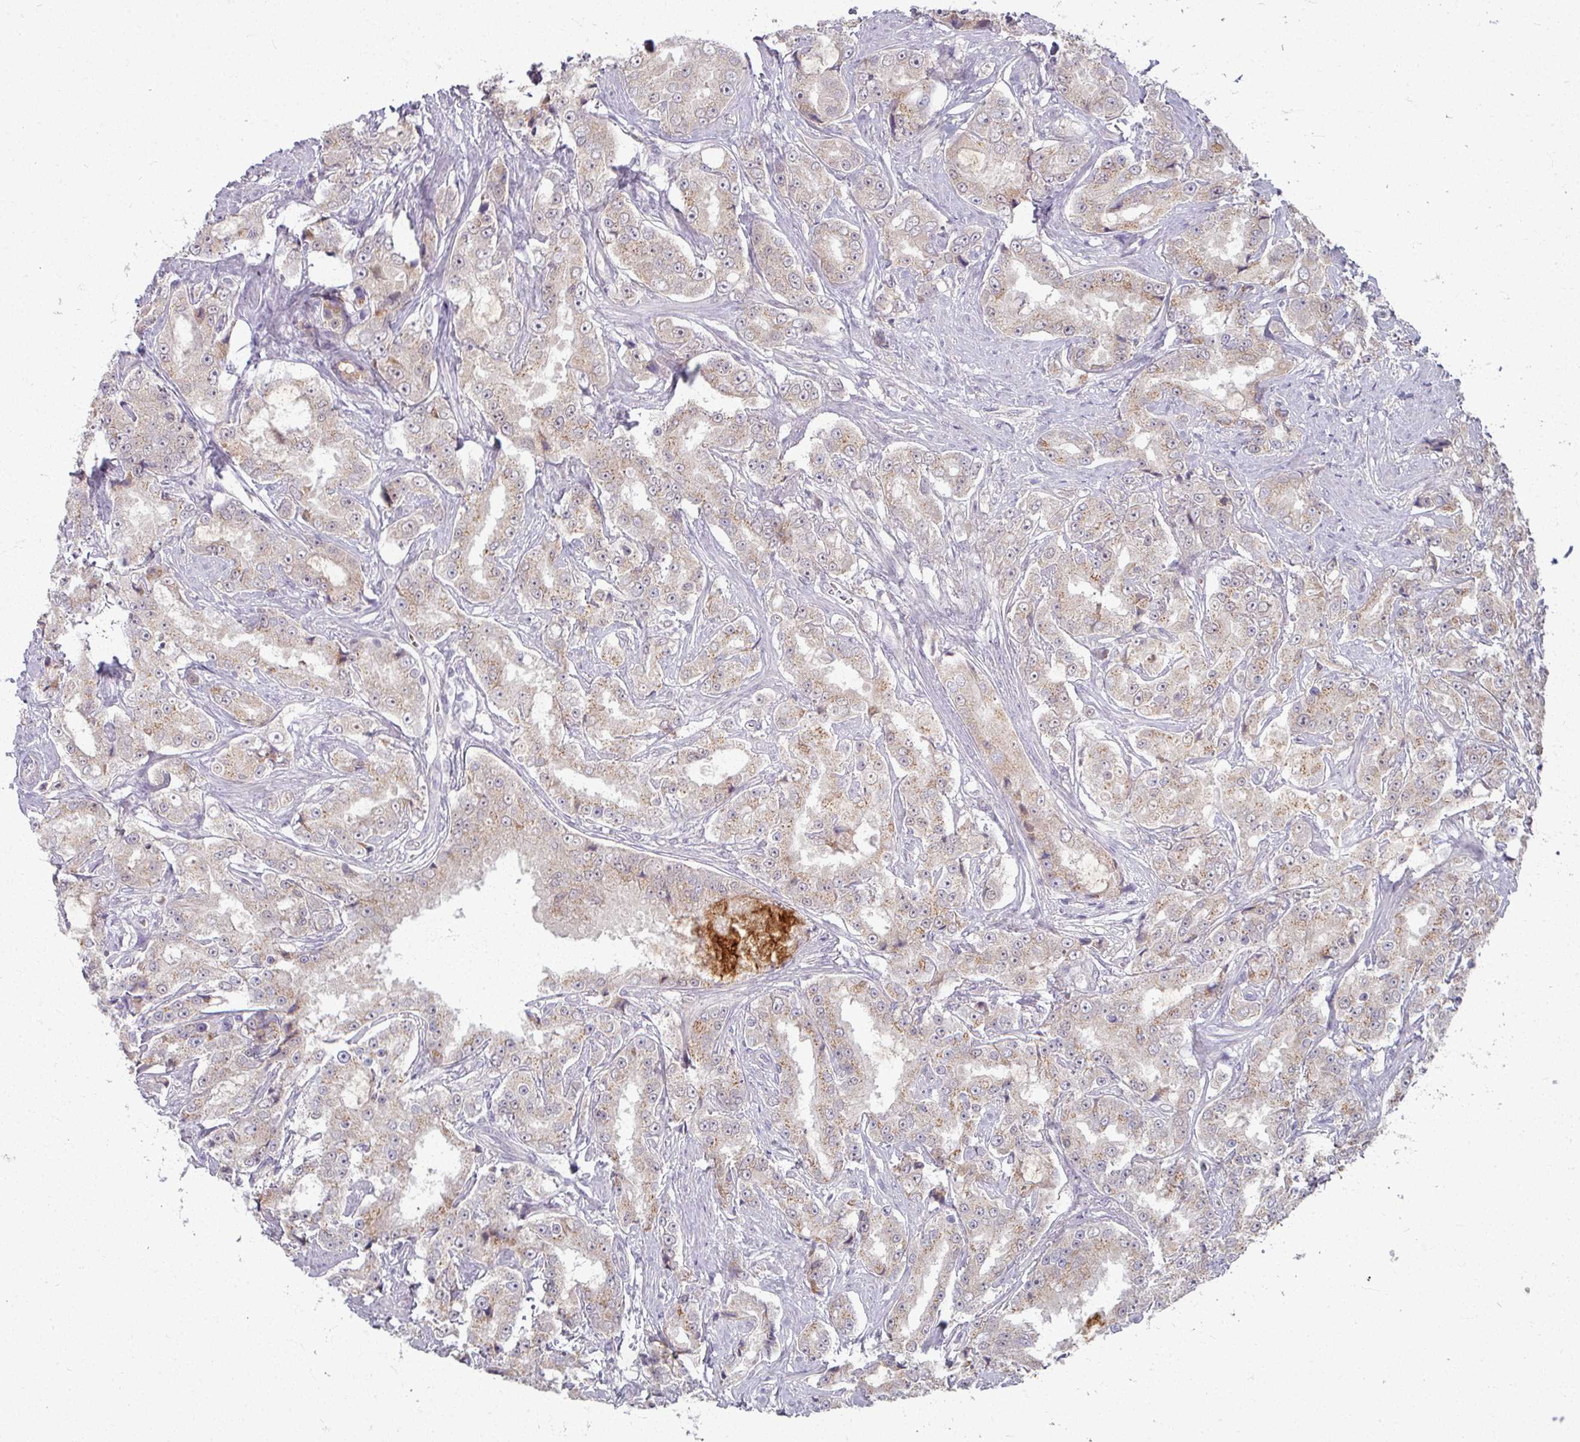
{"staining": {"intensity": "moderate", "quantity": "25%-75%", "location": "cytoplasmic/membranous"}, "tissue": "prostate cancer", "cell_type": "Tumor cells", "image_type": "cancer", "snomed": [{"axis": "morphology", "description": "Adenocarcinoma, High grade"}, {"axis": "topography", "description": "Prostate"}], "caption": "Moderate cytoplasmic/membranous protein staining is present in about 25%-75% of tumor cells in prostate high-grade adenocarcinoma. The protein of interest is shown in brown color, while the nuclei are stained blue.", "gene": "KMT5C", "patient": {"sex": "male", "age": 73}}